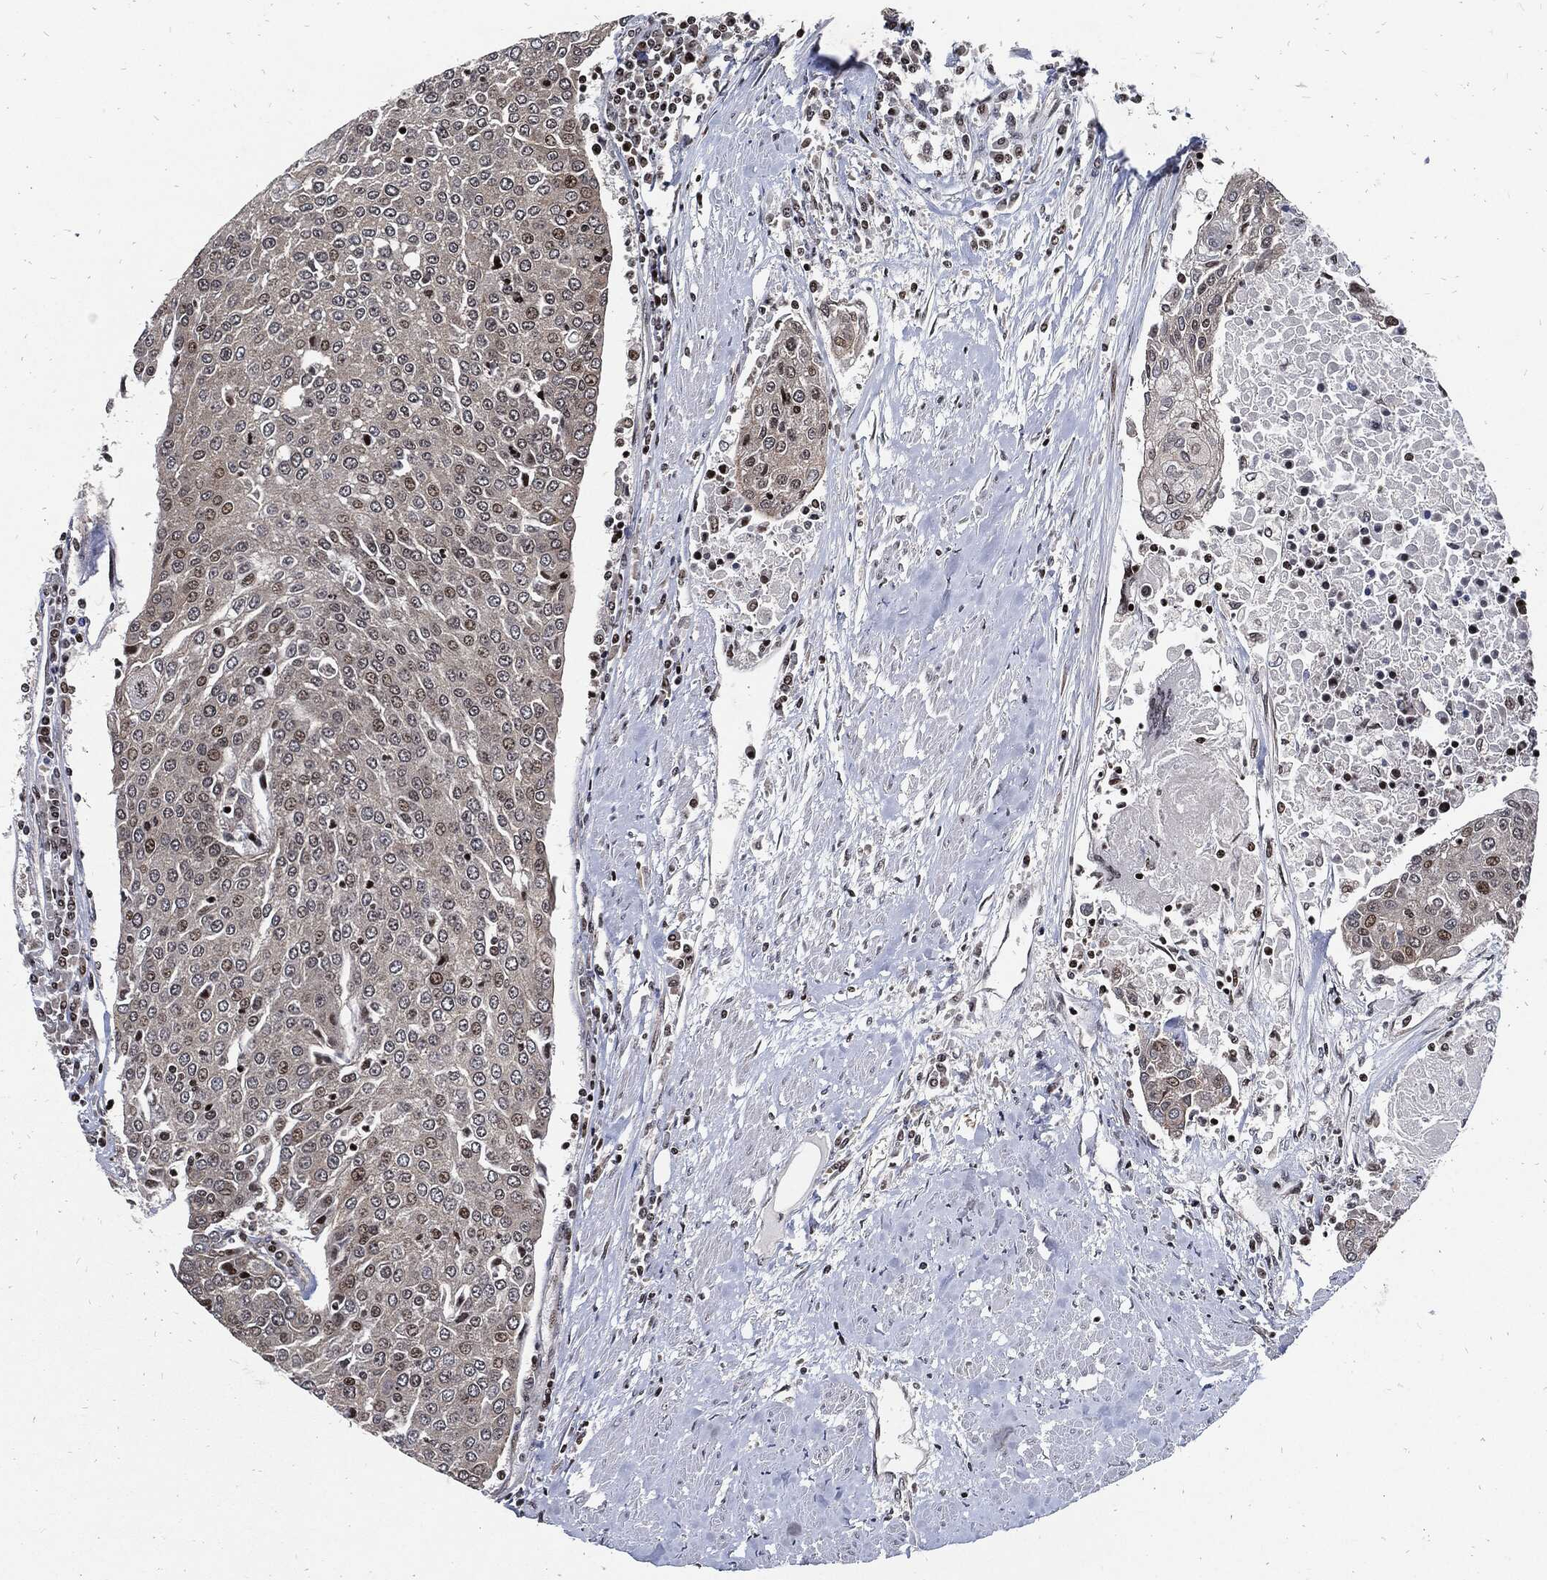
{"staining": {"intensity": "moderate", "quantity": "<25%", "location": "nuclear"}, "tissue": "urothelial cancer", "cell_type": "Tumor cells", "image_type": "cancer", "snomed": [{"axis": "morphology", "description": "Urothelial carcinoma, High grade"}, {"axis": "topography", "description": "Urinary bladder"}], "caption": "DAB immunohistochemical staining of human high-grade urothelial carcinoma displays moderate nuclear protein staining in about <25% of tumor cells. (DAB = brown stain, brightfield microscopy at high magnification).", "gene": "ZNF775", "patient": {"sex": "female", "age": 85}}